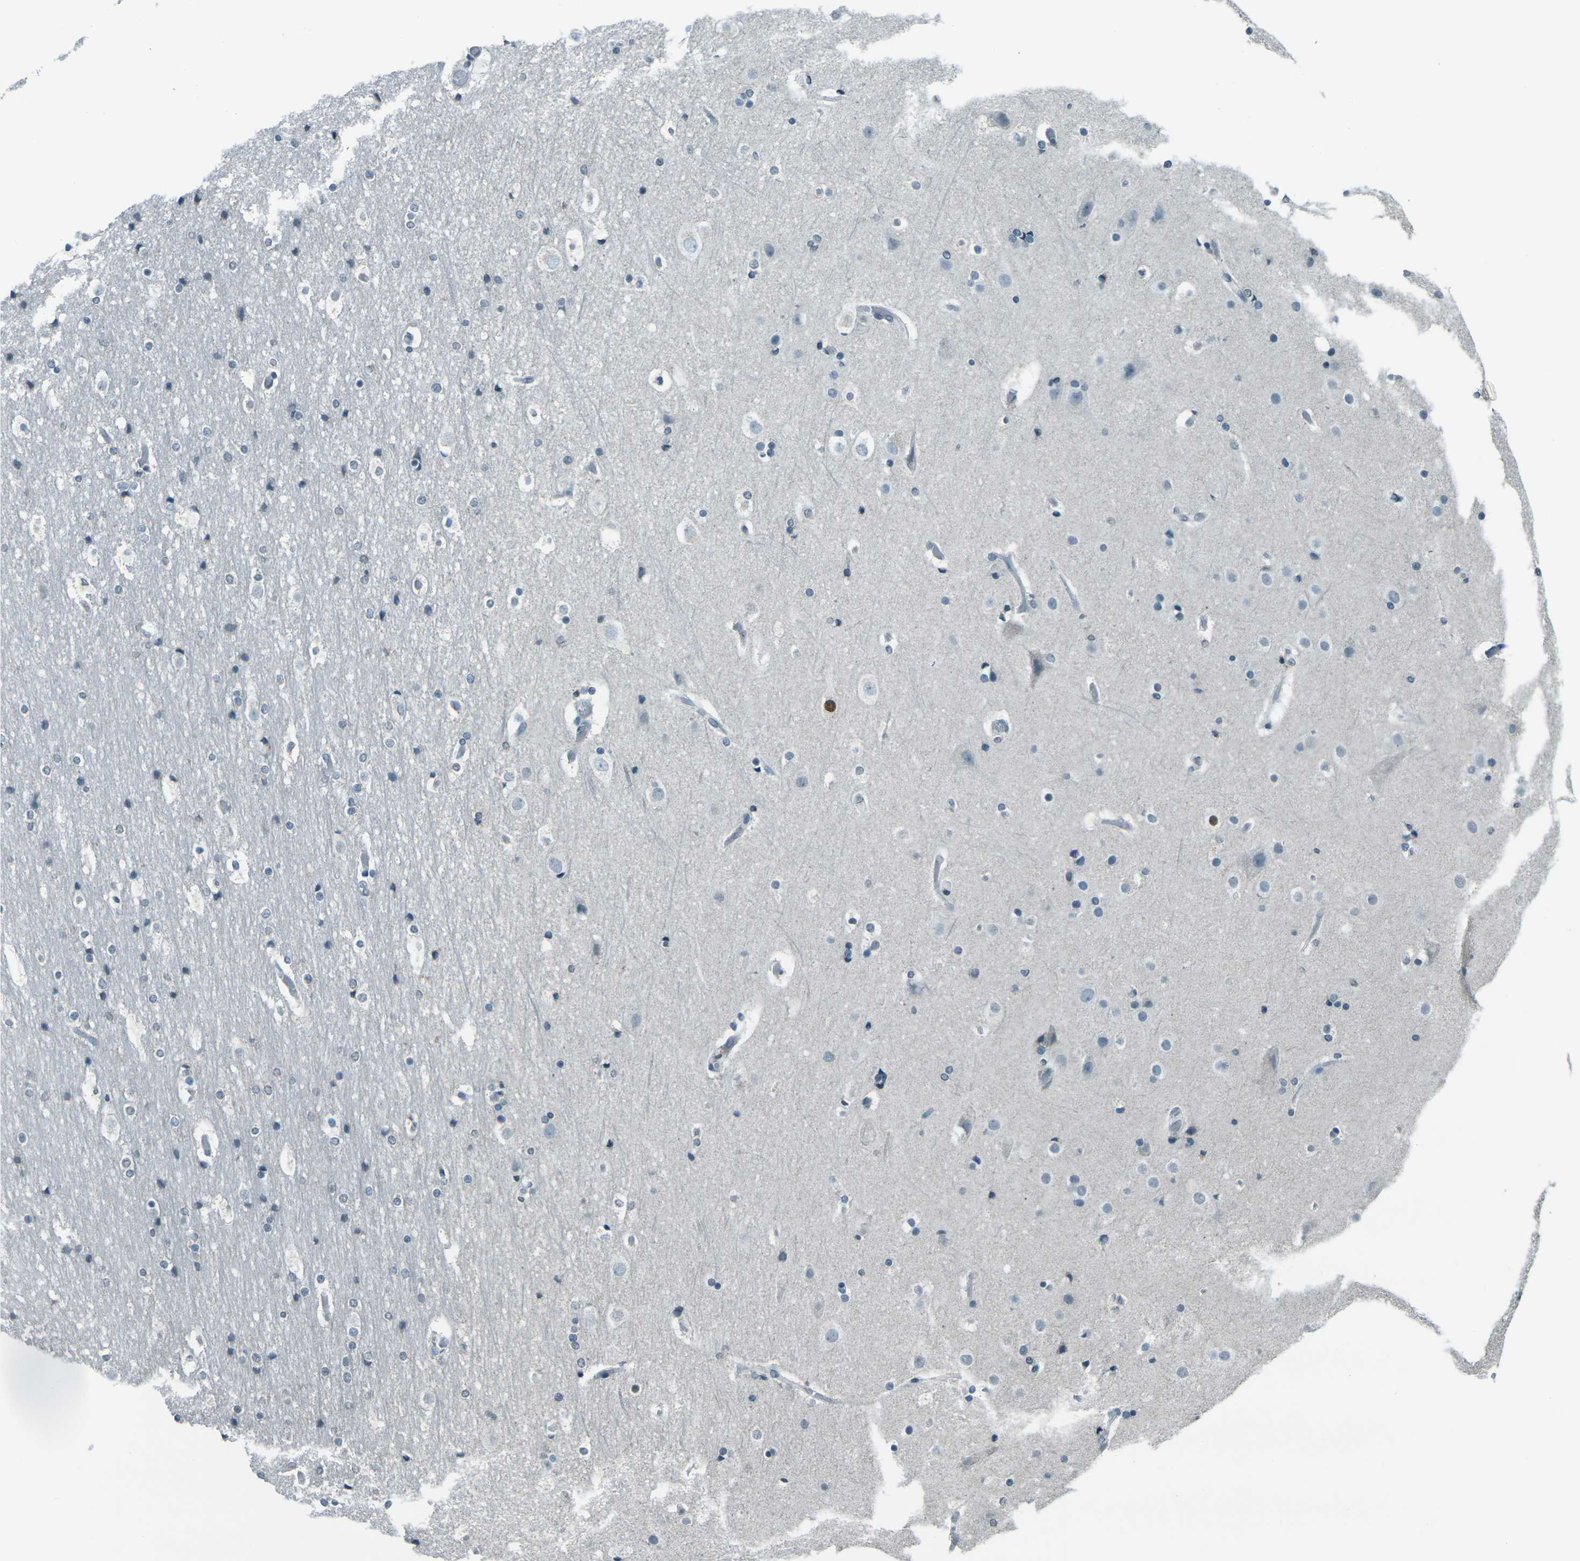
{"staining": {"intensity": "negative", "quantity": "none", "location": "none"}, "tissue": "cerebral cortex", "cell_type": "Endothelial cells", "image_type": "normal", "snomed": [{"axis": "morphology", "description": "Normal tissue, NOS"}, {"axis": "topography", "description": "Cerebral cortex"}], "caption": "Endothelial cells show no significant protein expression in benign cerebral cortex. (DAB (3,3'-diaminobenzidine) IHC with hematoxylin counter stain).", "gene": "H2BC1", "patient": {"sex": "male", "age": 57}}